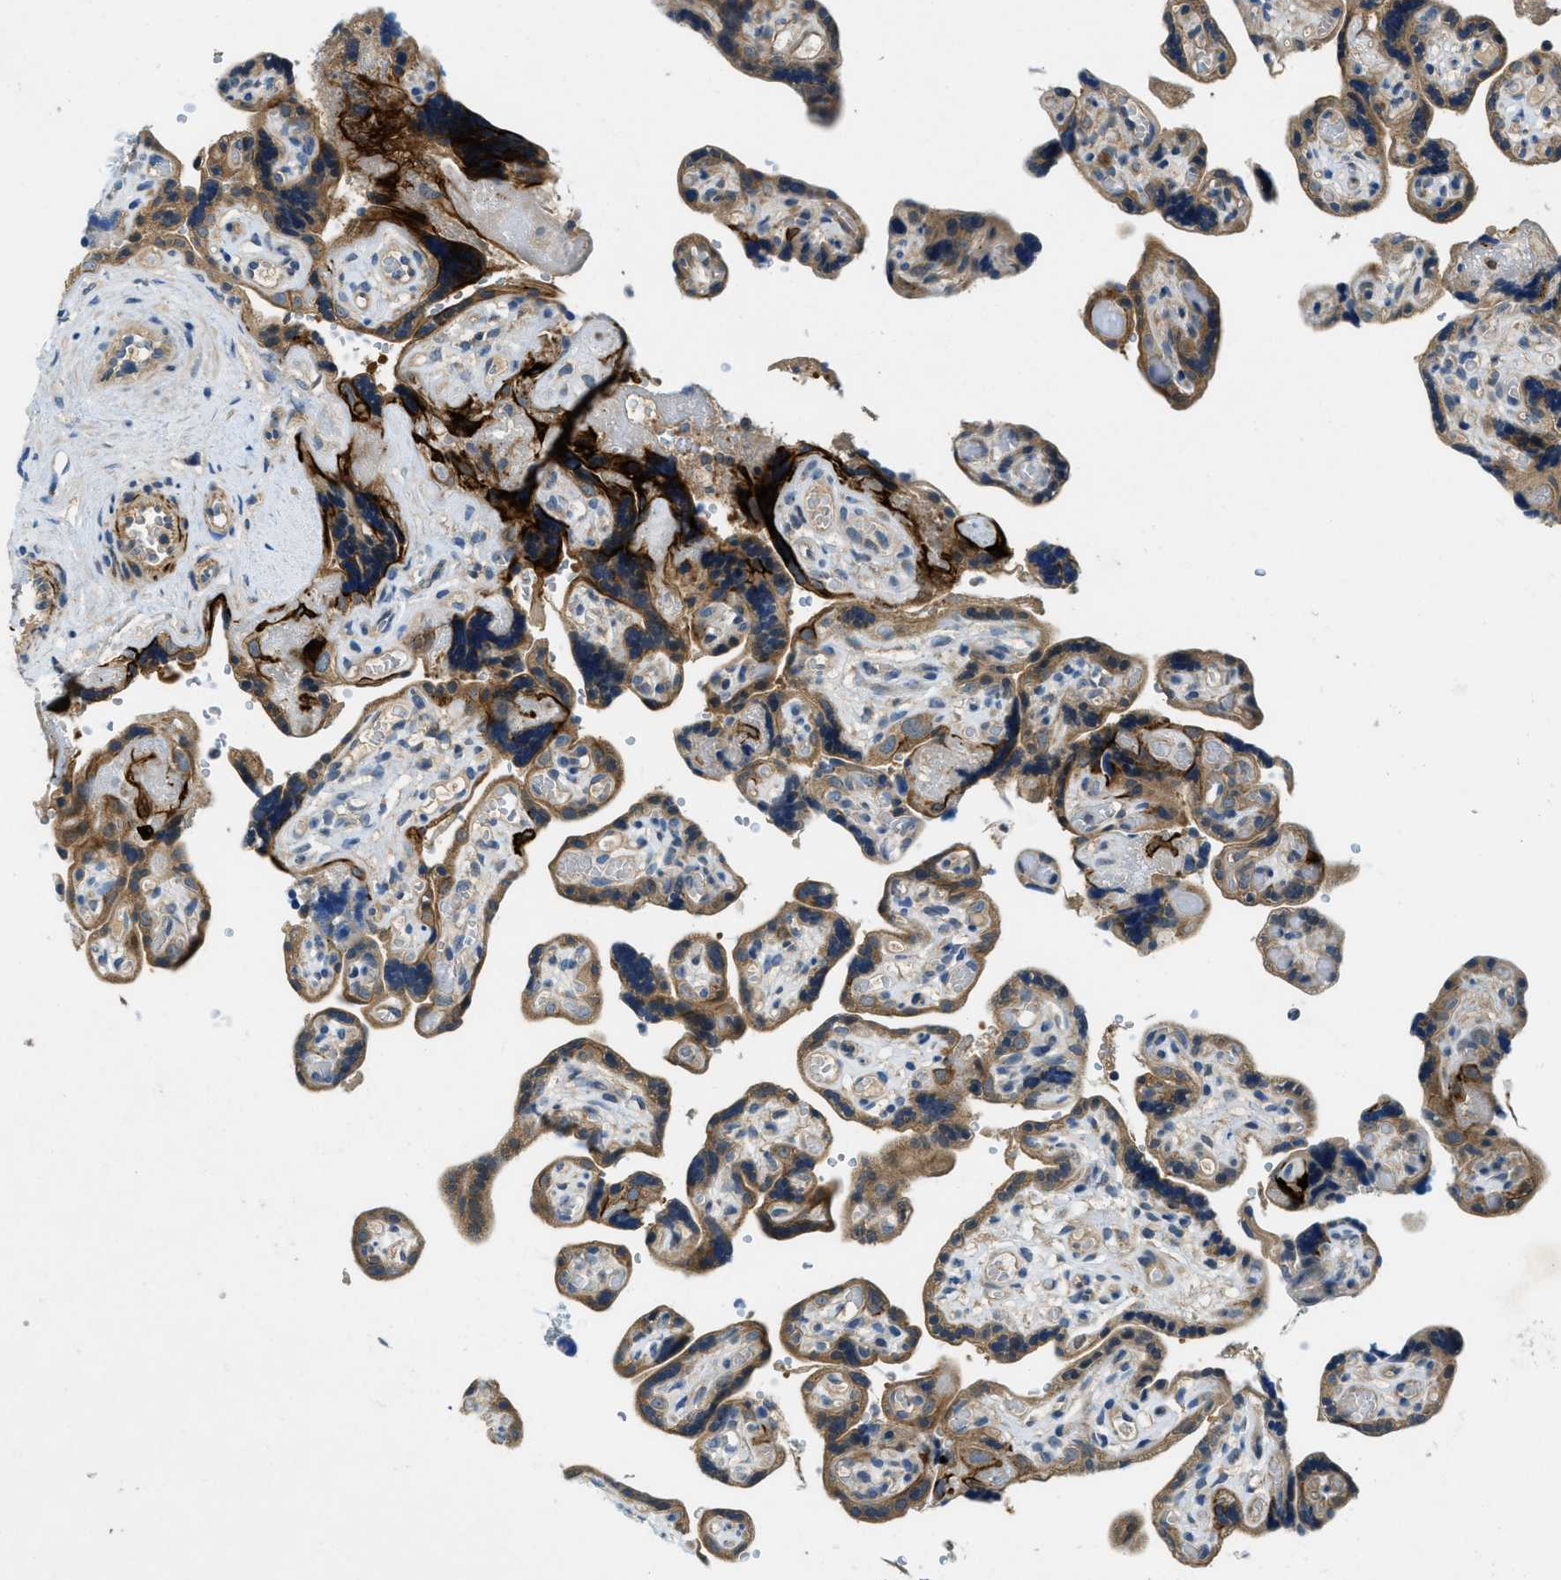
{"staining": {"intensity": "moderate", "quantity": "<25%", "location": "cytoplasmic/membranous"}, "tissue": "placenta", "cell_type": "Decidual cells", "image_type": "normal", "snomed": [{"axis": "morphology", "description": "Normal tissue, NOS"}, {"axis": "topography", "description": "Placenta"}], "caption": "Immunohistochemical staining of benign placenta demonstrates moderate cytoplasmic/membranous protein staining in about <25% of decidual cells. The protein of interest is stained brown, and the nuclei are stained in blue (DAB (3,3'-diaminobenzidine) IHC with brightfield microscopy, high magnification).", "gene": "RIPK2", "patient": {"sex": "female", "age": 30}}